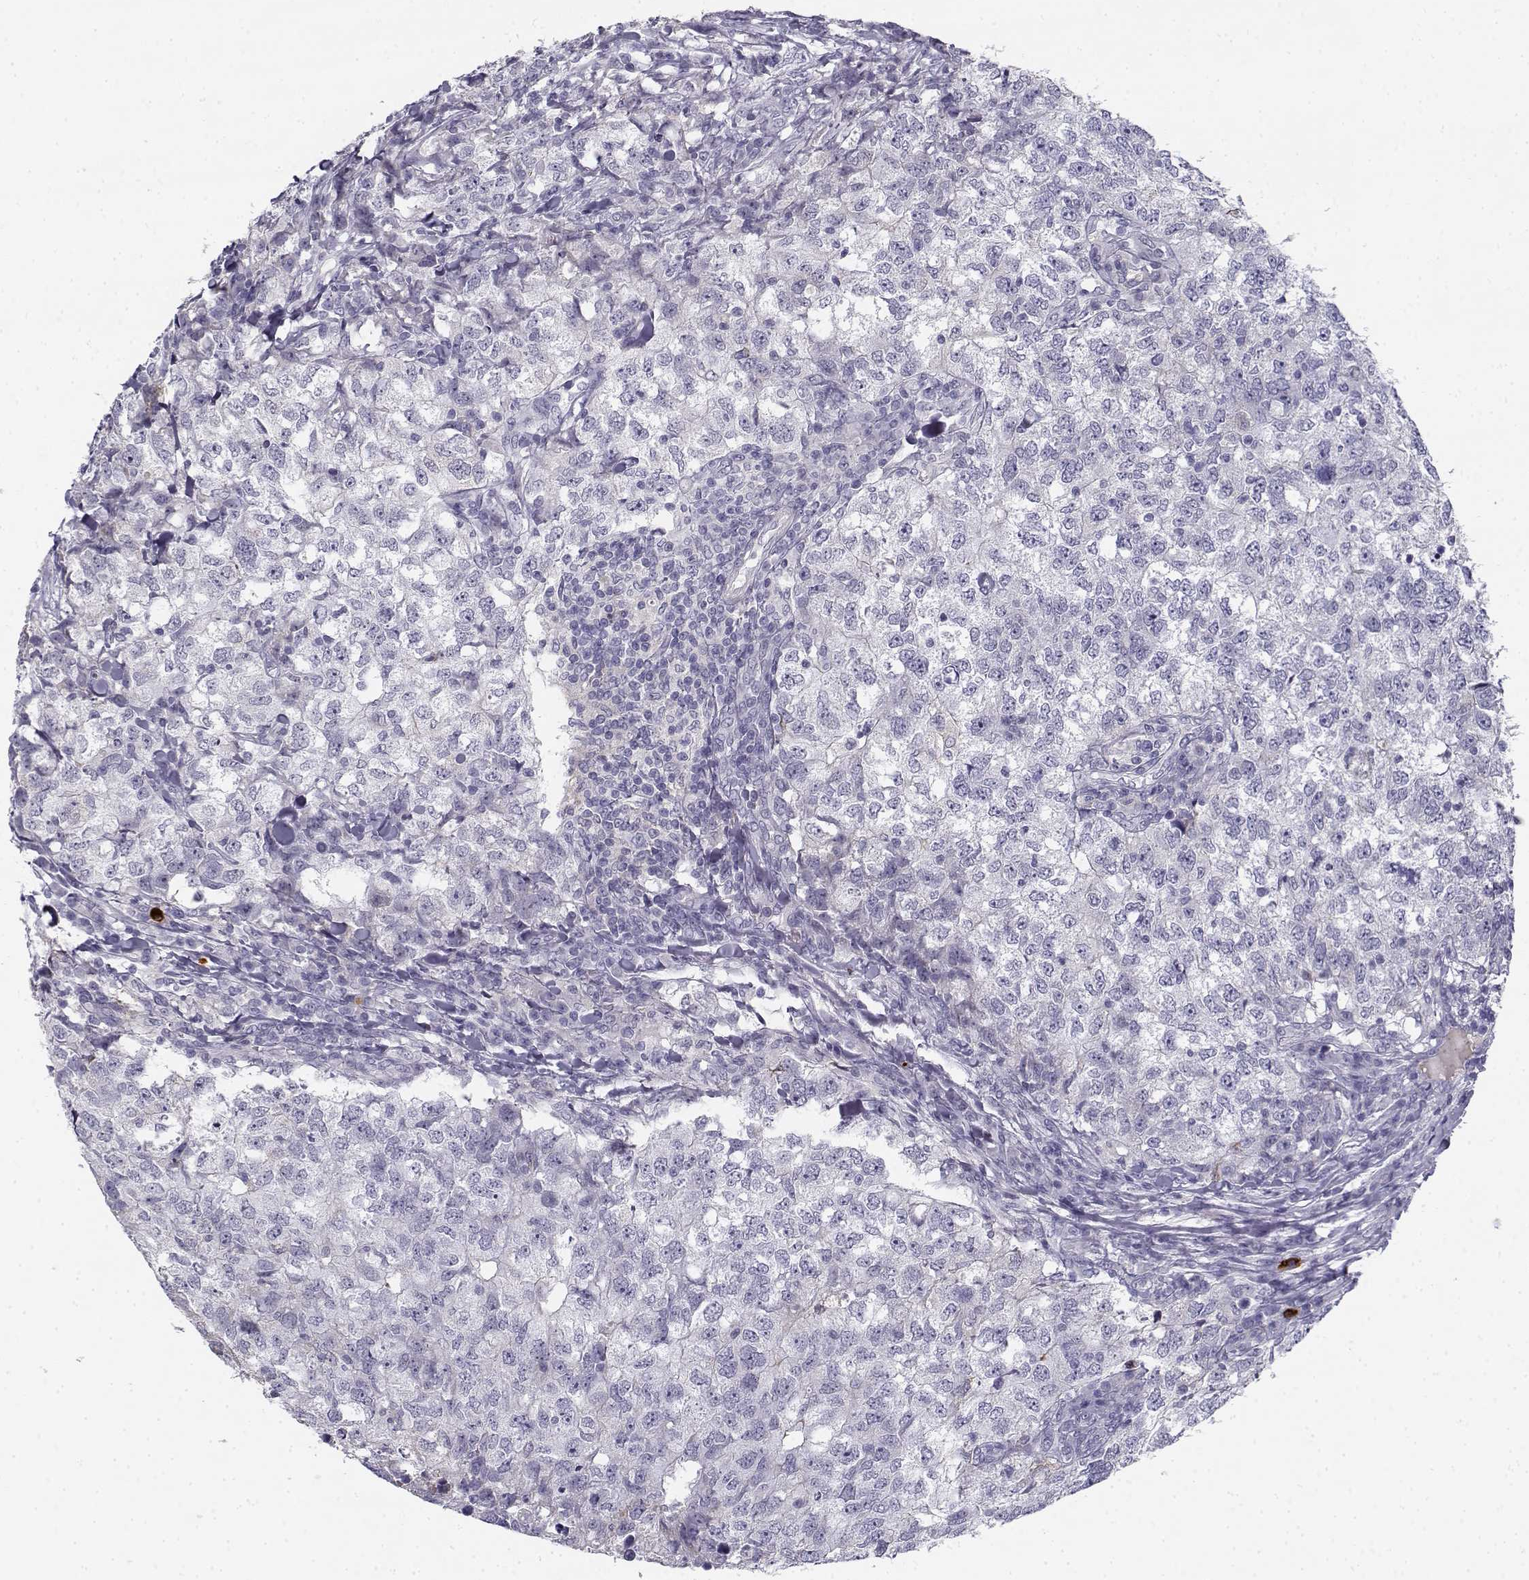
{"staining": {"intensity": "negative", "quantity": "none", "location": "none"}, "tissue": "breast cancer", "cell_type": "Tumor cells", "image_type": "cancer", "snomed": [{"axis": "morphology", "description": "Duct carcinoma"}, {"axis": "topography", "description": "Breast"}], "caption": "Micrograph shows no significant protein expression in tumor cells of breast cancer.", "gene": "CREB3L3", "patient": {"sex": "female", "age": 30}}